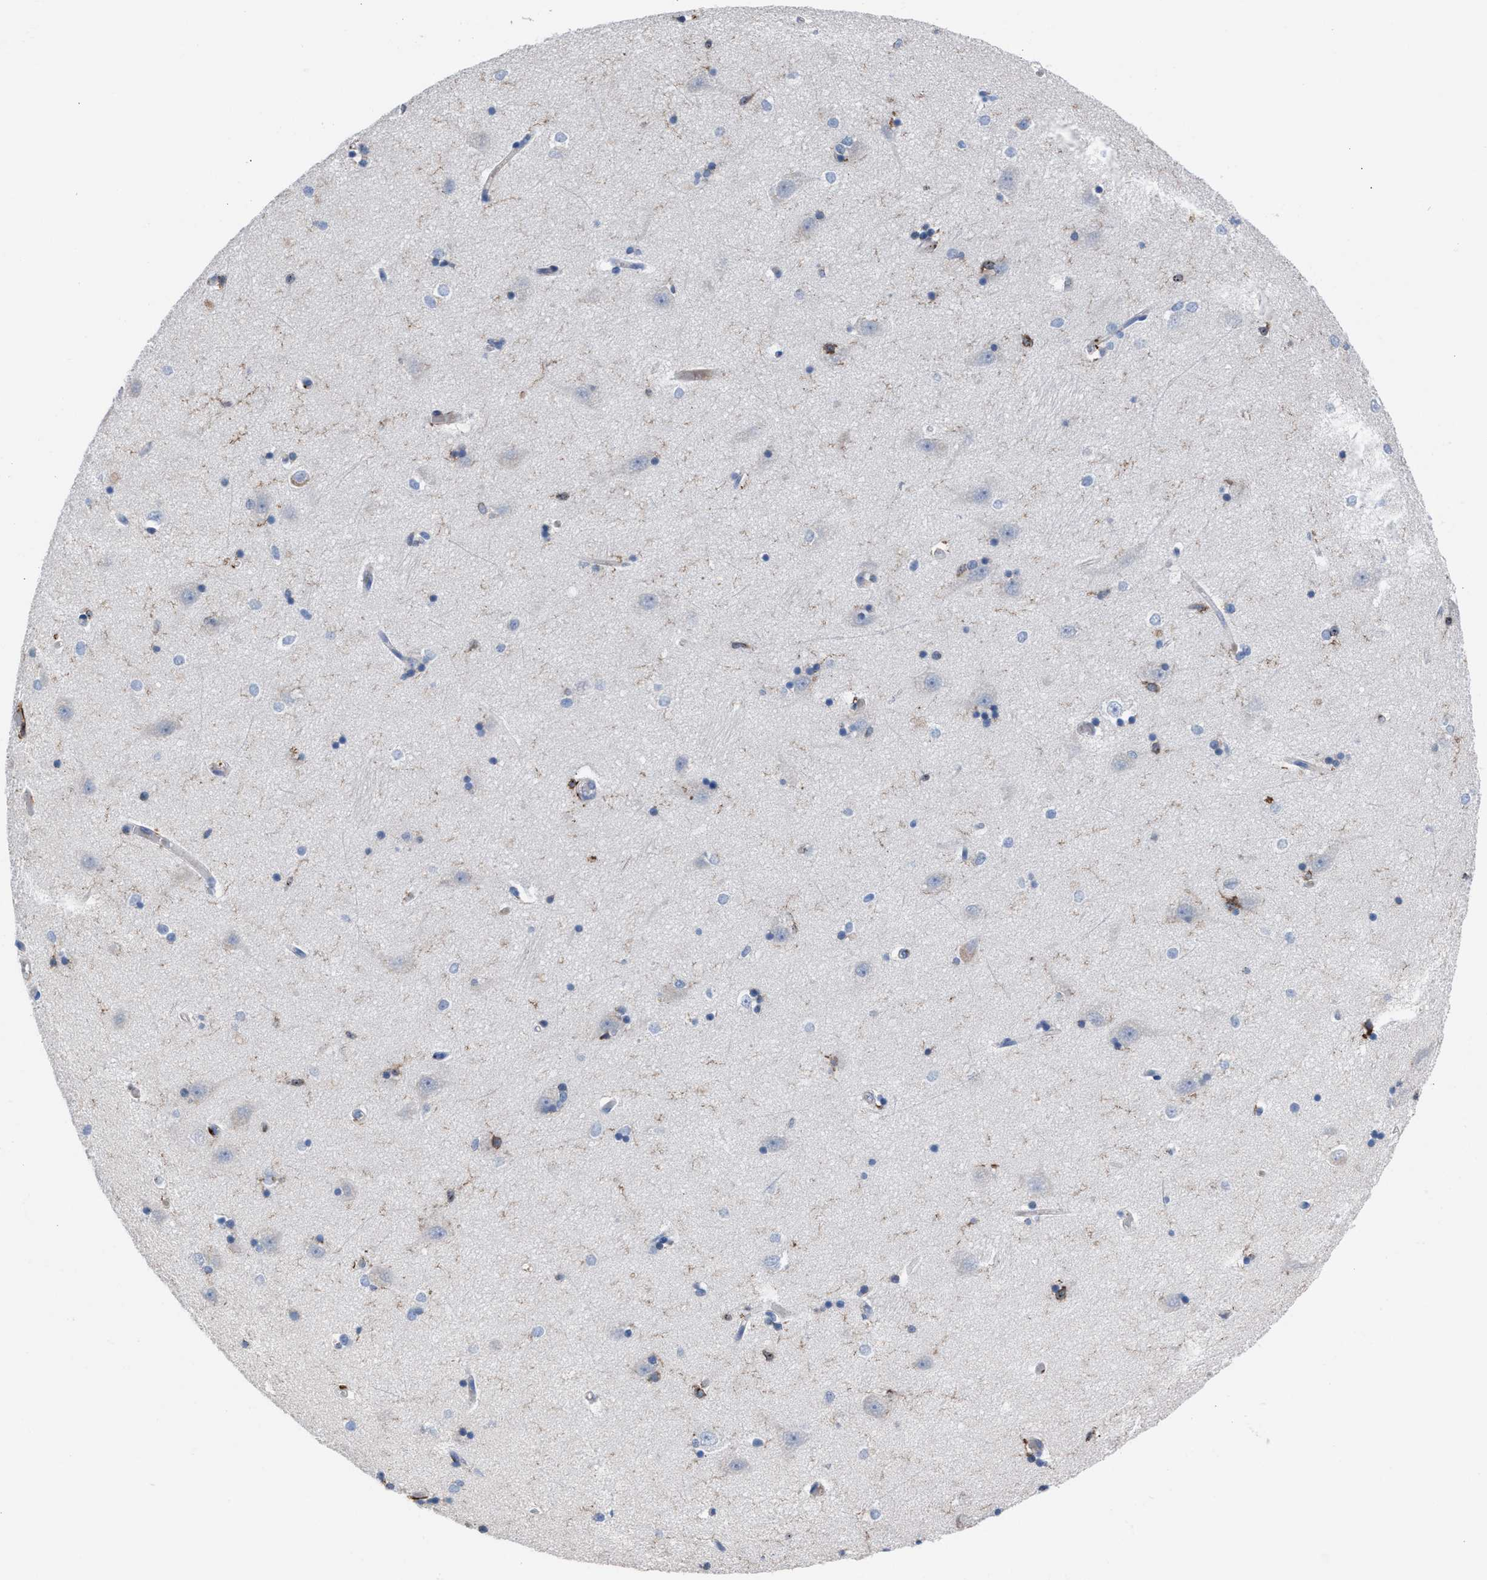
{"staining": {"intensity": "moderate", "quantity": "<25%", "location": "cytoplasmic/membranous"}, "tissue": "hippocampus", "cell_type": "Glial cells", "image_type": "normal", "snomed": [{"axis": "morphology", "description": "Normal tissue, NOS"}, {"axis": "topography", "description": "Hippocampus"}], "caption": "A brown stain highlights moderate cytoplasmic/membranous staining of a protein in glial cells of normal hippocampus.", "gene": "SLC47A1", "patient": {"sex": "male", "age": 45}}